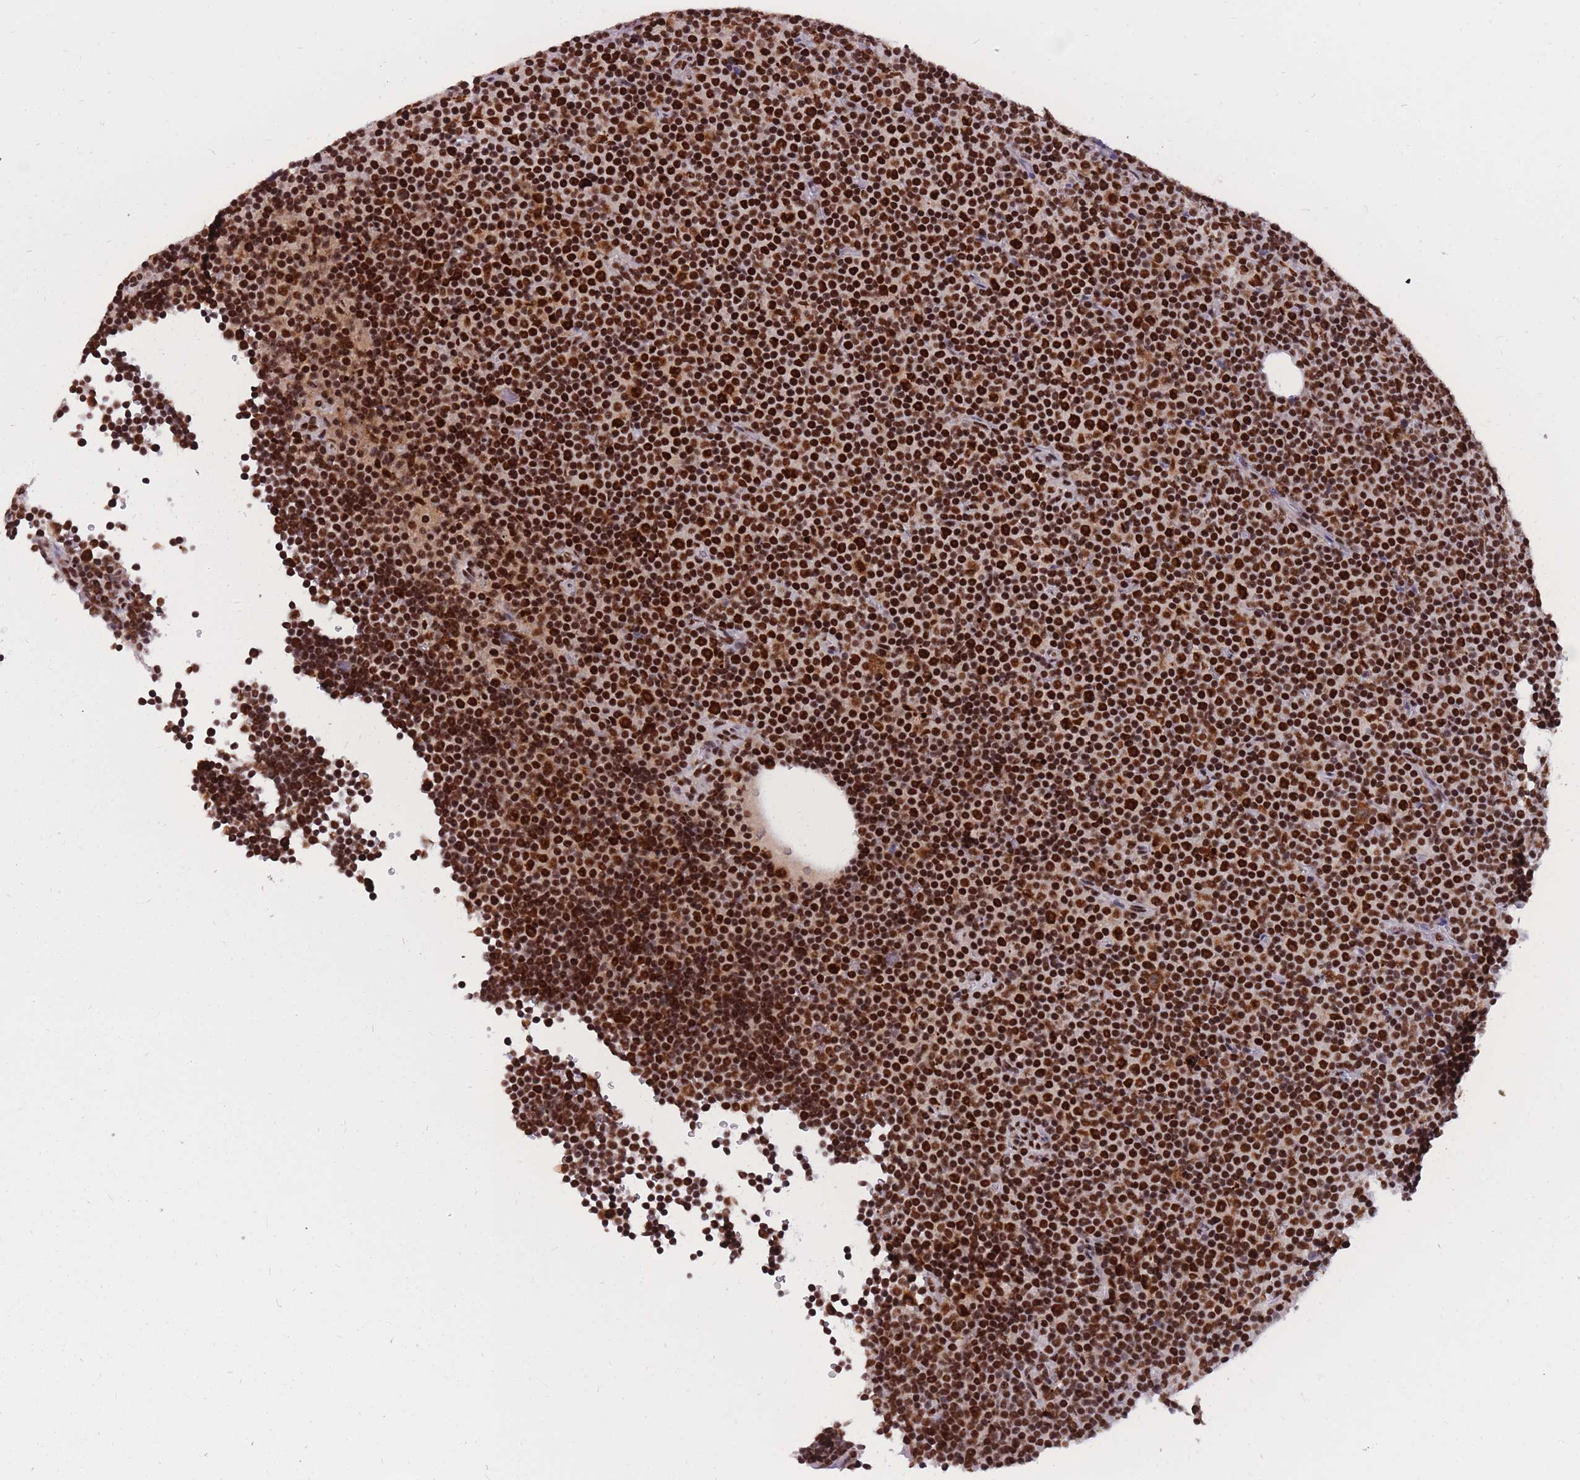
{"staining": {"intensity": "strong", "quantity": ">75%", "location": "nuclear"}, "tissue": "lymphoma", "cell_type": "Tumor cells", "image_type": "cancer", "snomed": [{"axis": "morphology", "description": "Malignant lymphoma, non-Hodgkin's type, Low grade"}, {"axis": "topography", "description": "Lymph node"}], "caption": "Tumor cells exhibit strong nuclear expression in approximately >75% of cells in malignant lymphoma, non-Hodgkin's type (low-grade).", "gene": "PRPF19", "patient": {"sex": "female", "age": 67}}